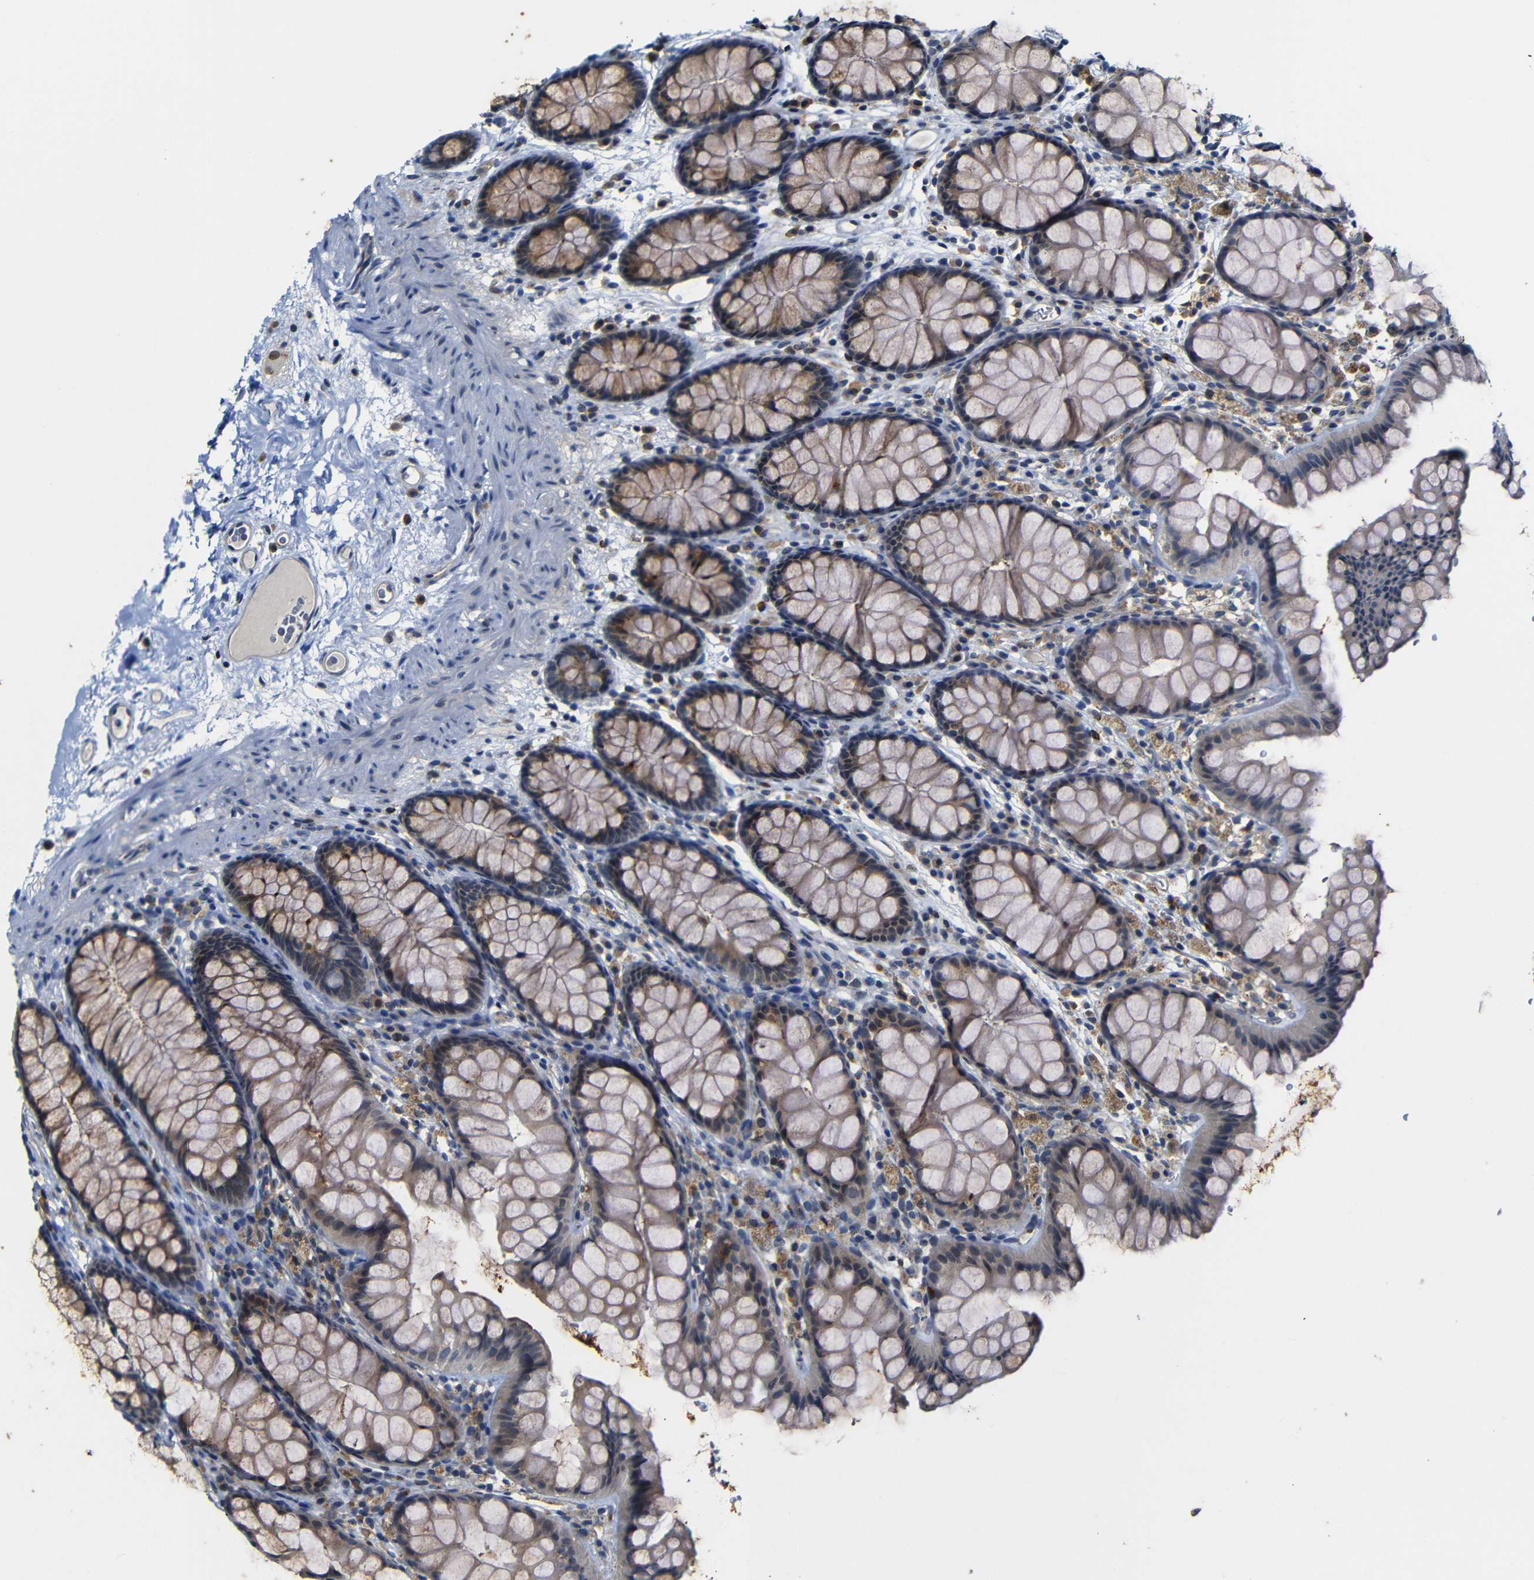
{"staining": {"intensity": "negative", "quantity": "none", "location": "none"}, "tissue": "colon", "cell_type": "Endothelial cells", "image_type": "normal", "snomed": [{"axis": "morphology", "description": "Normal tissue, NOS"}, {"axis": "topography", "description": "Colon"}], "caption": "Unremarkable colon was stained to show a protein in brown. There is no significant staining in endothelial cells. (DAB immunohistochemistry with hematoxylin counter stain).", "gene": "FURIN", "patient": {"sex": "female", "age": 55}}